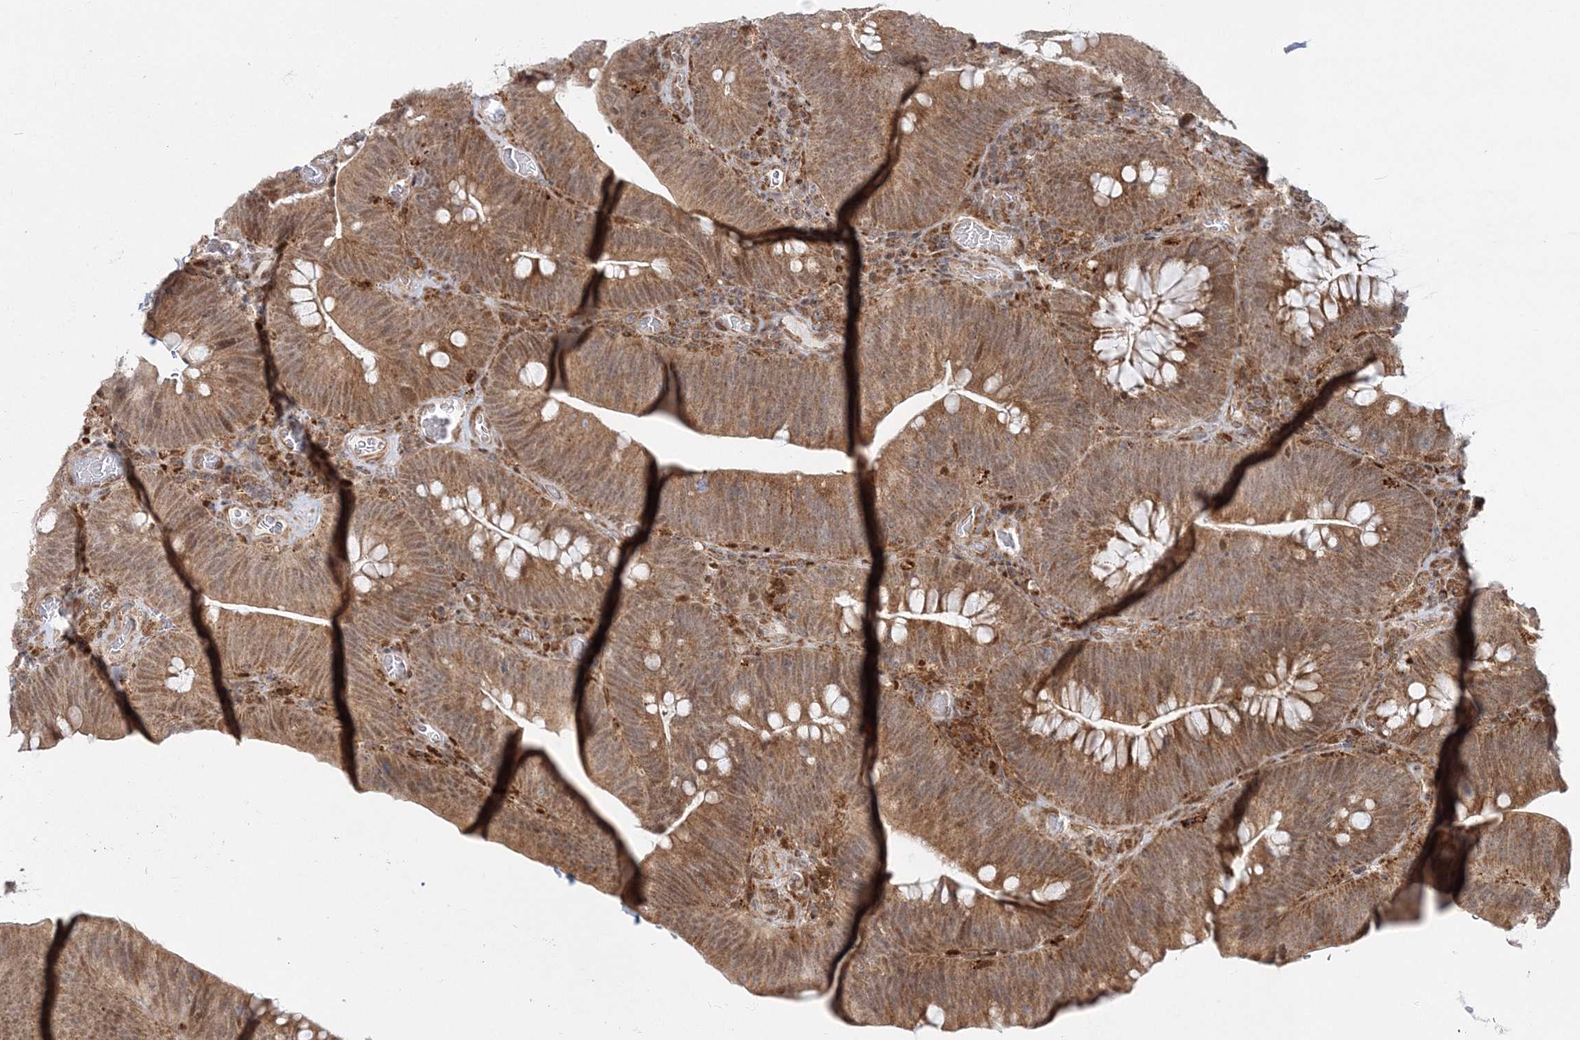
{"staining": {"intensity": "moderate", "quantity": ">75%", "location": "cytoplasmic/membranous"}, "tissue": "colorectal cancer", "cell_type": "Tumor cells", "image_type": "cancer", "snomed": [{"axis": "morphology", "description": "Normal tissue, NOS"}, {"axis": "topography", "description": "Colon"}], "caption": "A brown stain labels moderate cytoplasmic/membranous staining of a protein in human colorectal cancer tumor cells.", "gene": "RAB11FIP2", "patient": {"sex": "female", "age": 82}}